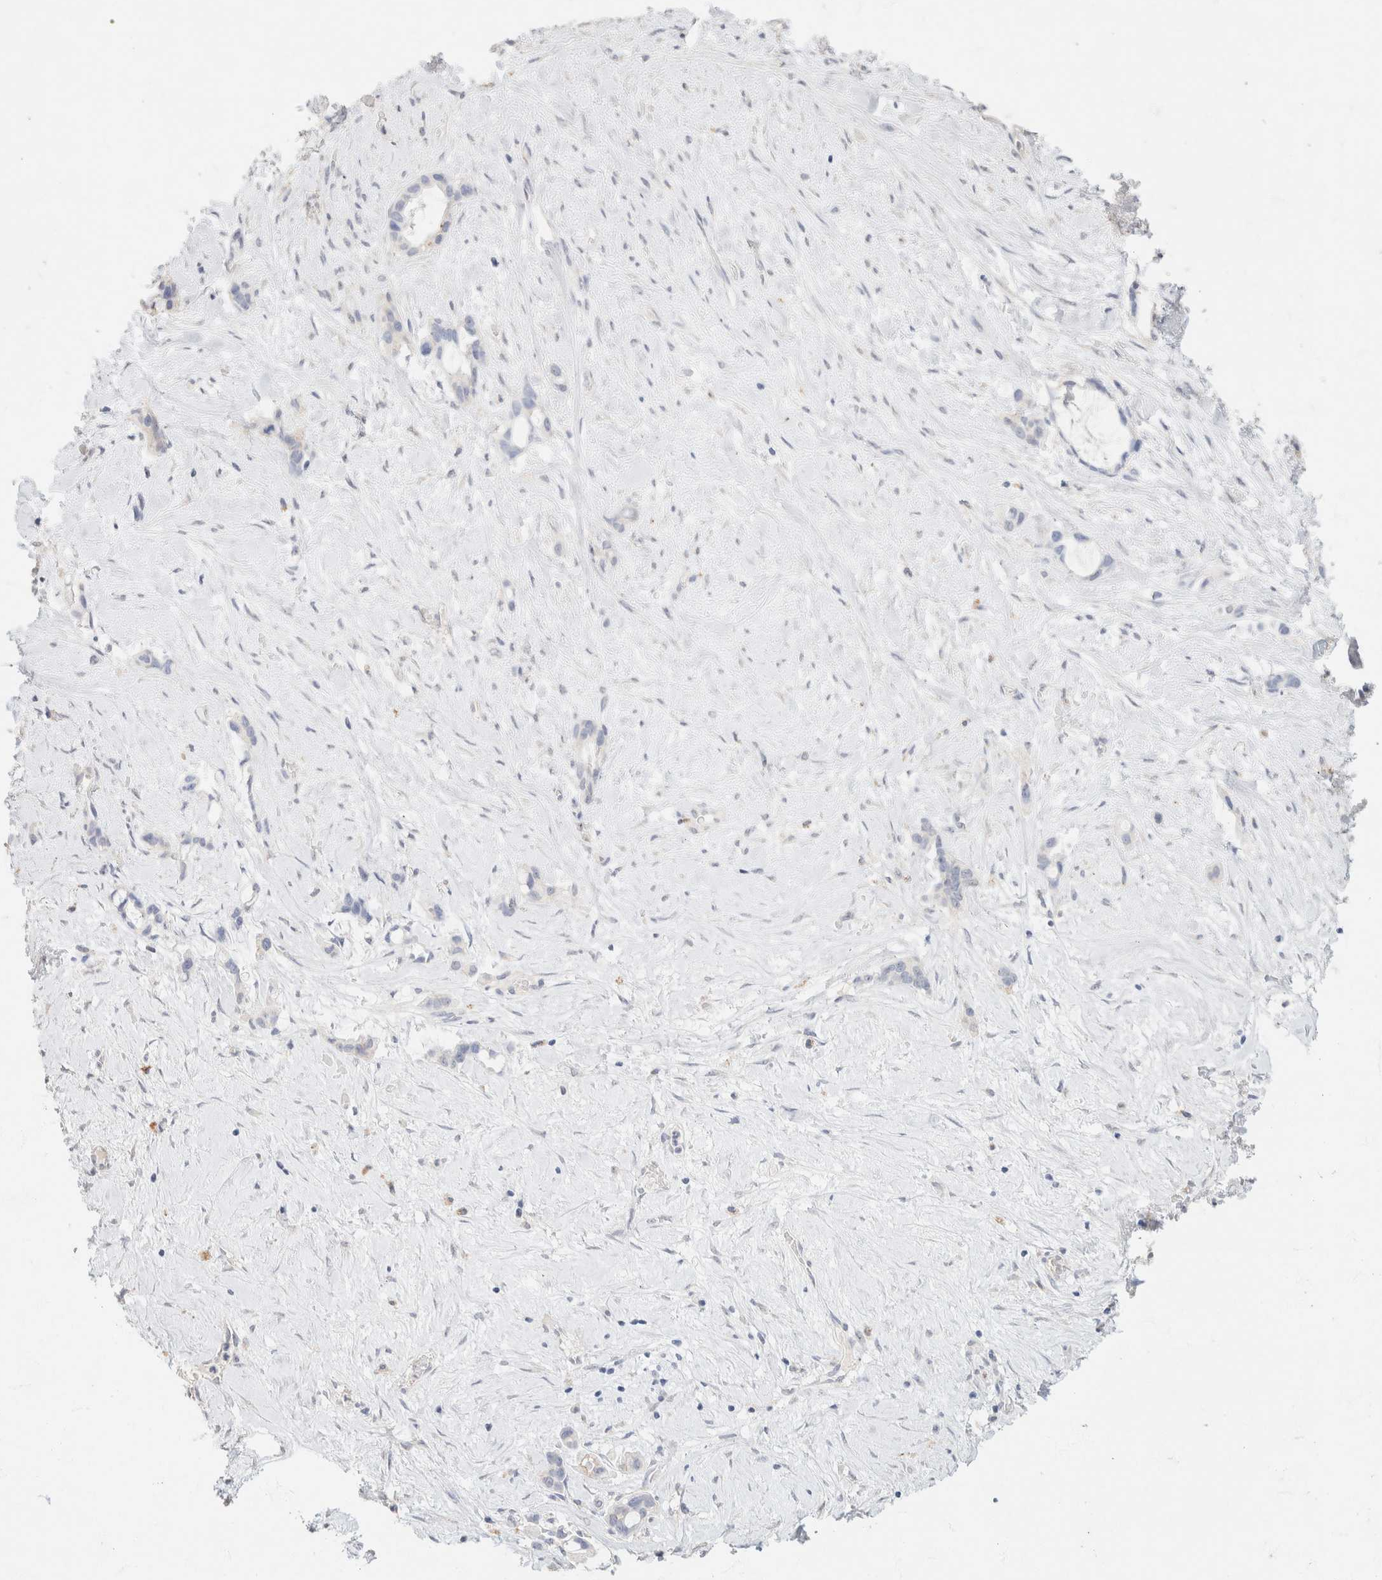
{"staining": {"intensity": "negative", "quantity": "none", "location": "none"}, "tissue": "liver cancer", "cell_type": "Tumor cells", "image_type": "cancer", "snomed": [{"axis": "morphology", "description": "Cholangiocarcinoma"}, {"axis": "topography", "description": "Liver"}], "caption": "DAB (3,3'-diaminobenzidine) immunohistochemical staining of liver cholangiocarcinoma displays no significant expression in tumor cells.", "gene": "CA12", "patient": {"sex": "female", "age": 65}}